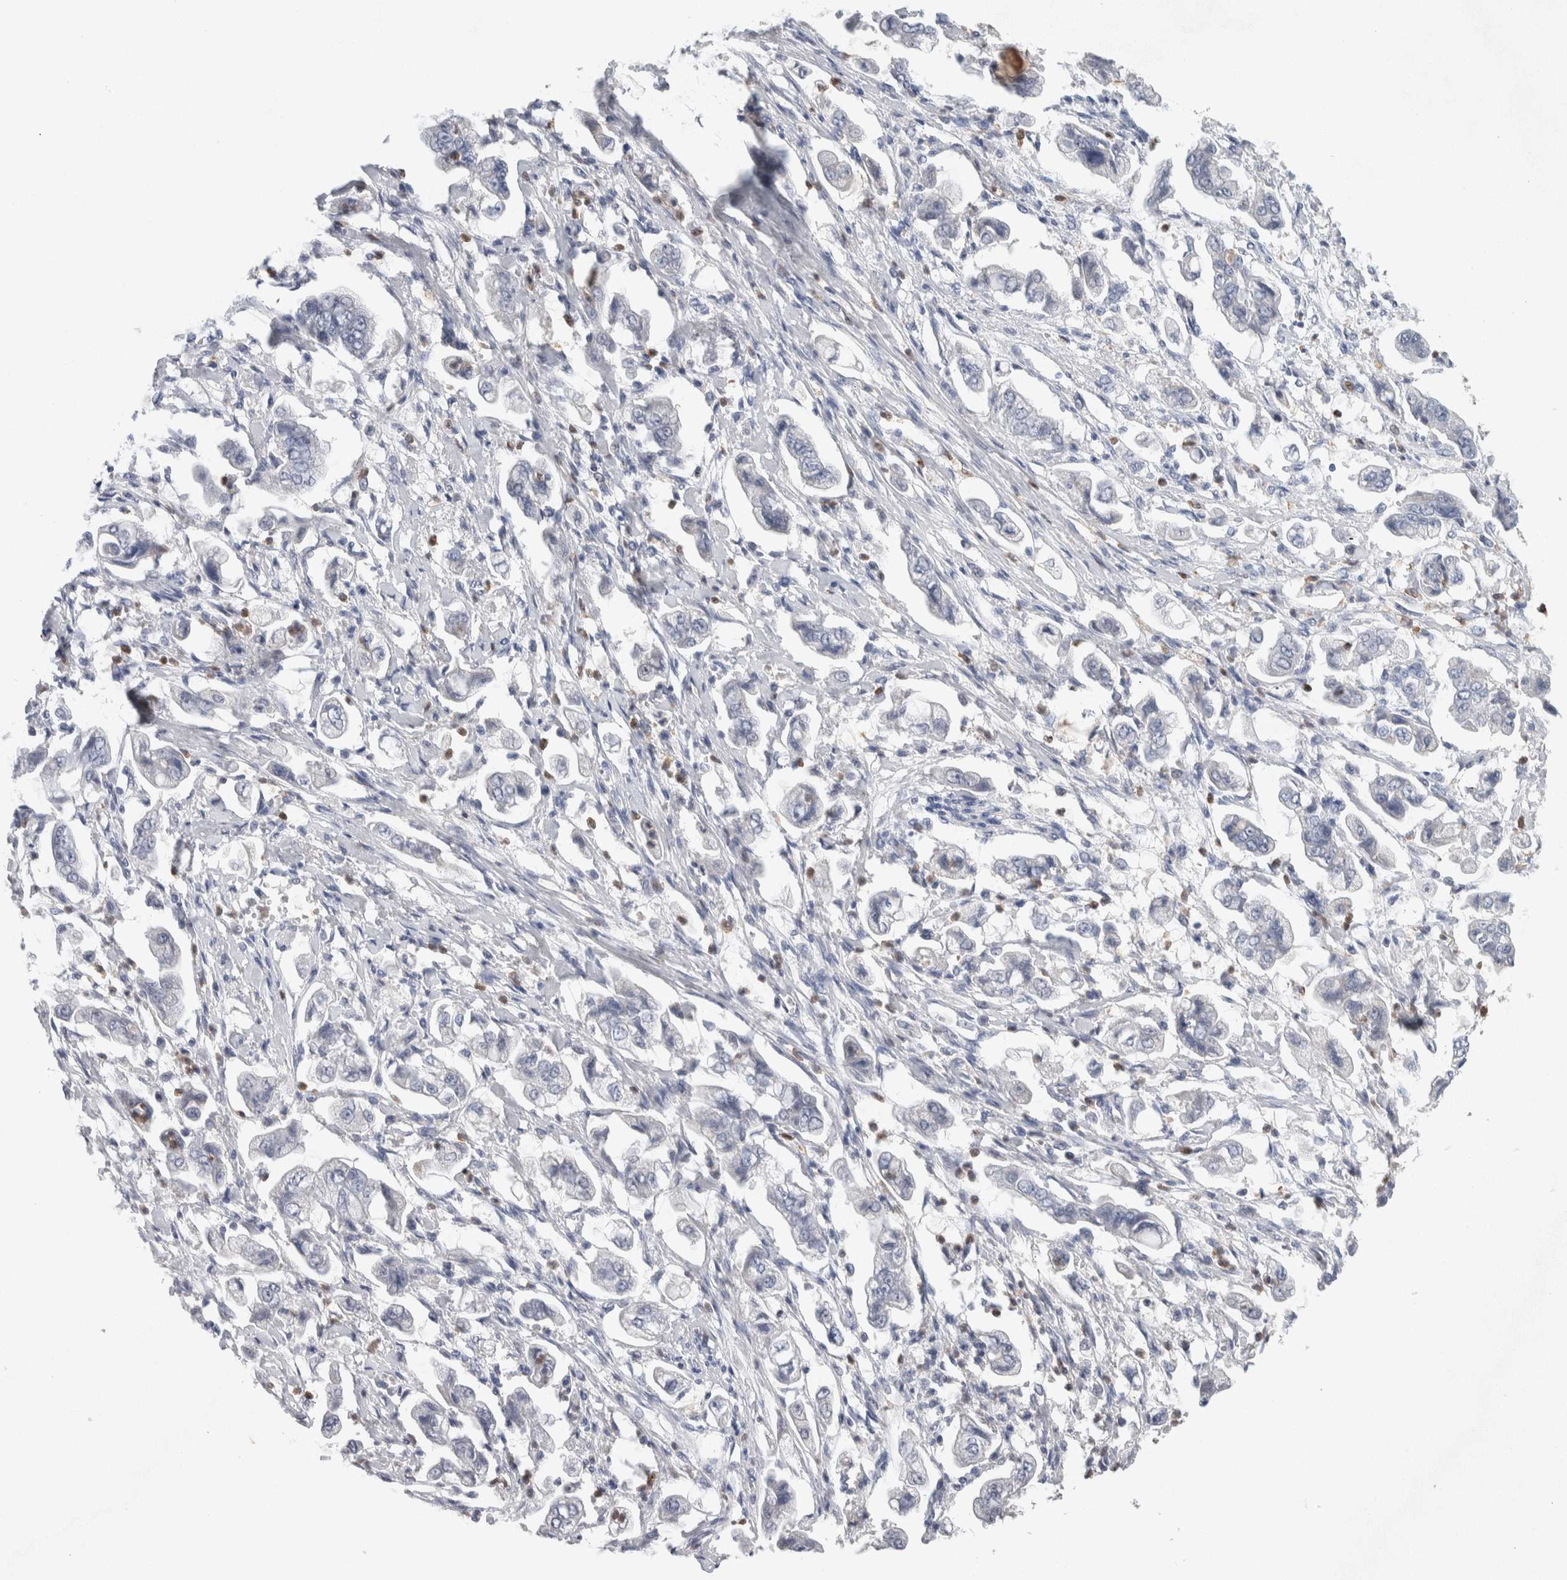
{"staining": {"intensity": "negative", "quantity": "none", "location": "none"}, "tissue": "stomach cancer", "cell_type": "Tumor cells", "image_type": "cancer", "snomed": [{"axis": "morphology", "description": "Adenocarcinoma, NOS"}, {"axis": "topography", "description": "Stomach"}], "caption": "IHC of human stomach cancer (adenocarcinoma) exhibits no expression in tumor cells.", "gene": "NCF2", "patient": {"sex": "male", "age": 62}}